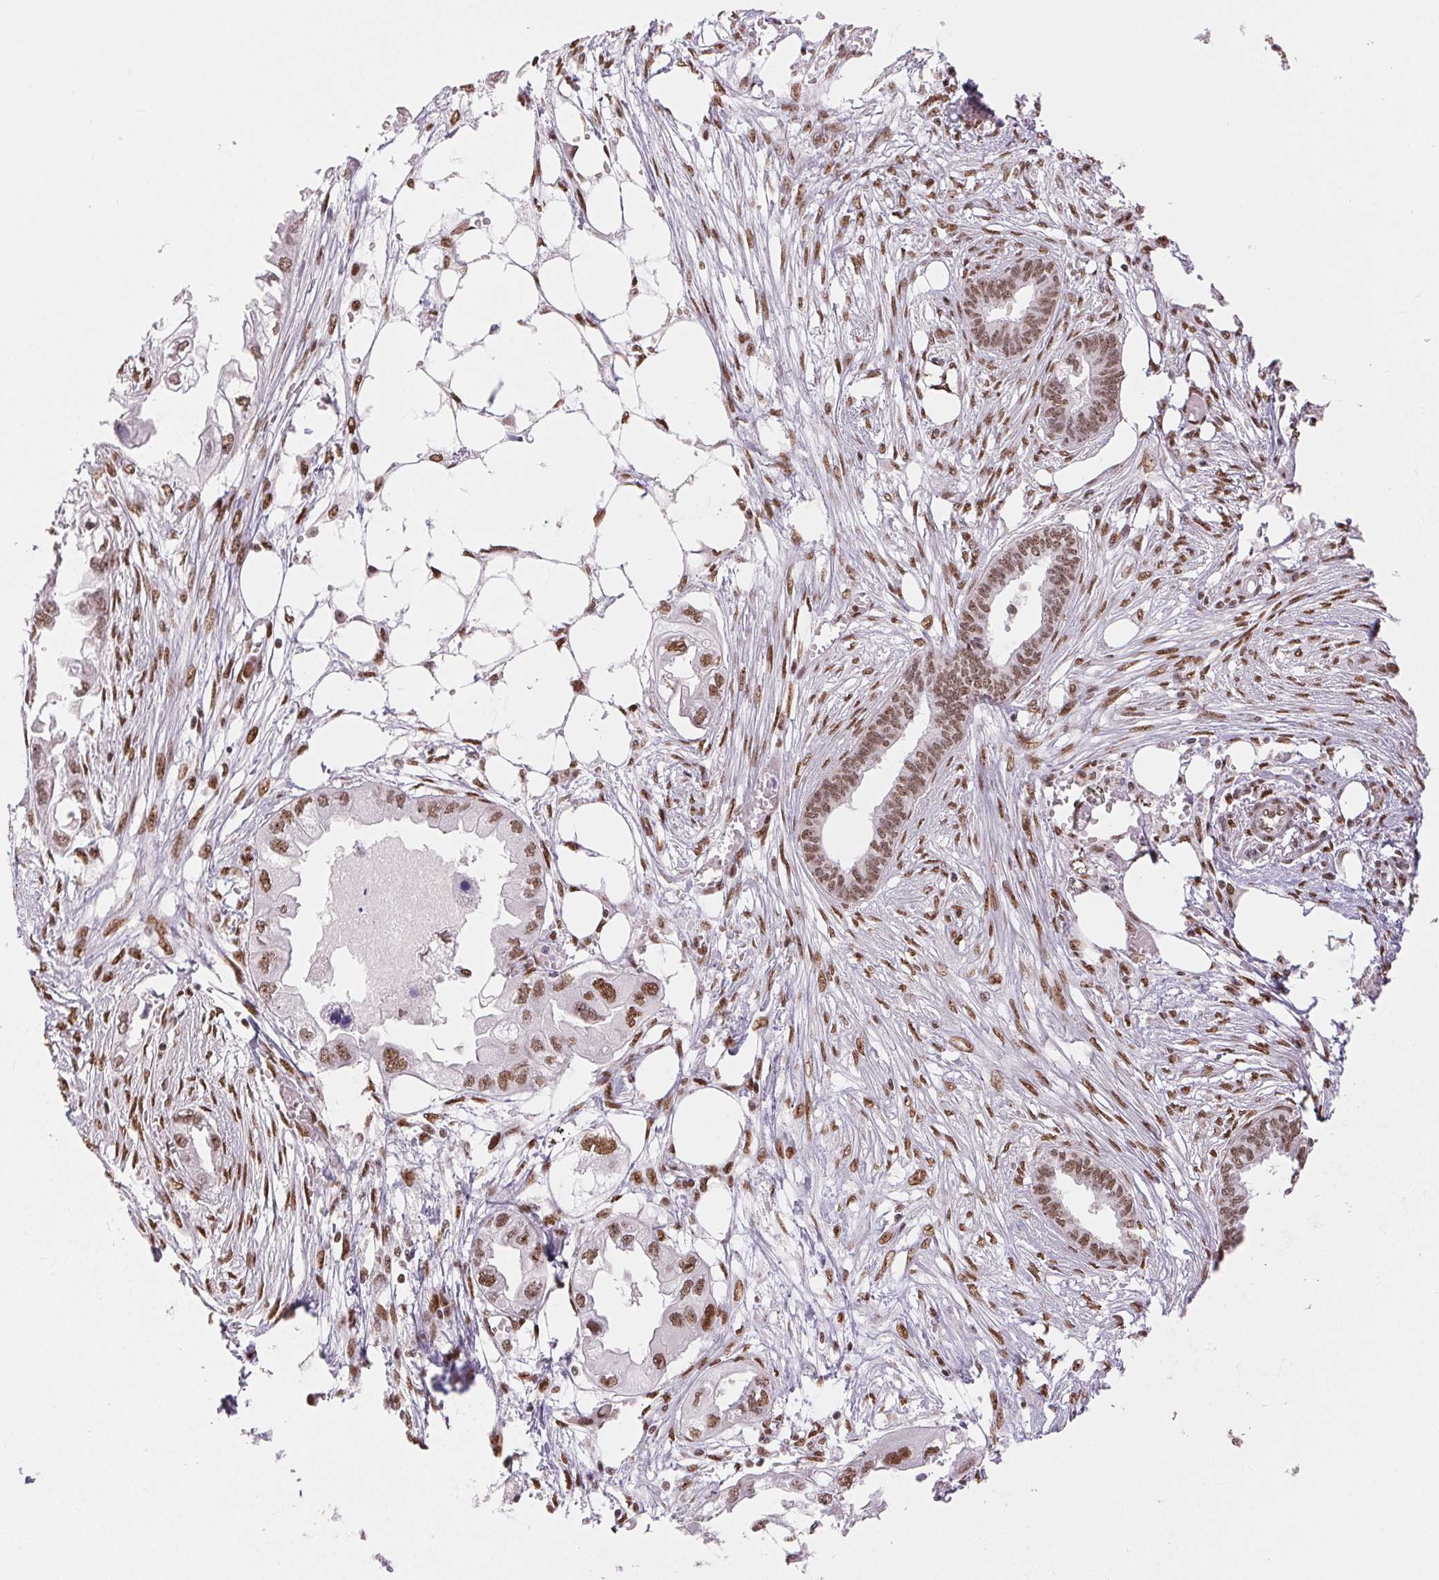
{"staining": {"intensity": "moderate", "quantity": ">75%", "location": "nuclear"}, "tissue": "endometrial cancer", "cell_type": "Tumor cells", "image_type": "cancer", "snomed": [{"axis": "morphology", "description": "Adenocarcinoma, NOS"}, {"axis": "morphology", "description": "Adenocarcinoma, metastatic, NOS"}, {"axis": "topography", "description": "Adipose tissue"}, {"axis": "topography", "description": "Endometrium"}], "caption": "Endometrial adenocarcinoma stained with a brown dye exhibits moderate nuclear positive expression in about >75% of tumor cells.", "gene": "ZNF80", "patient": {"sex": "female", "age": 67}}